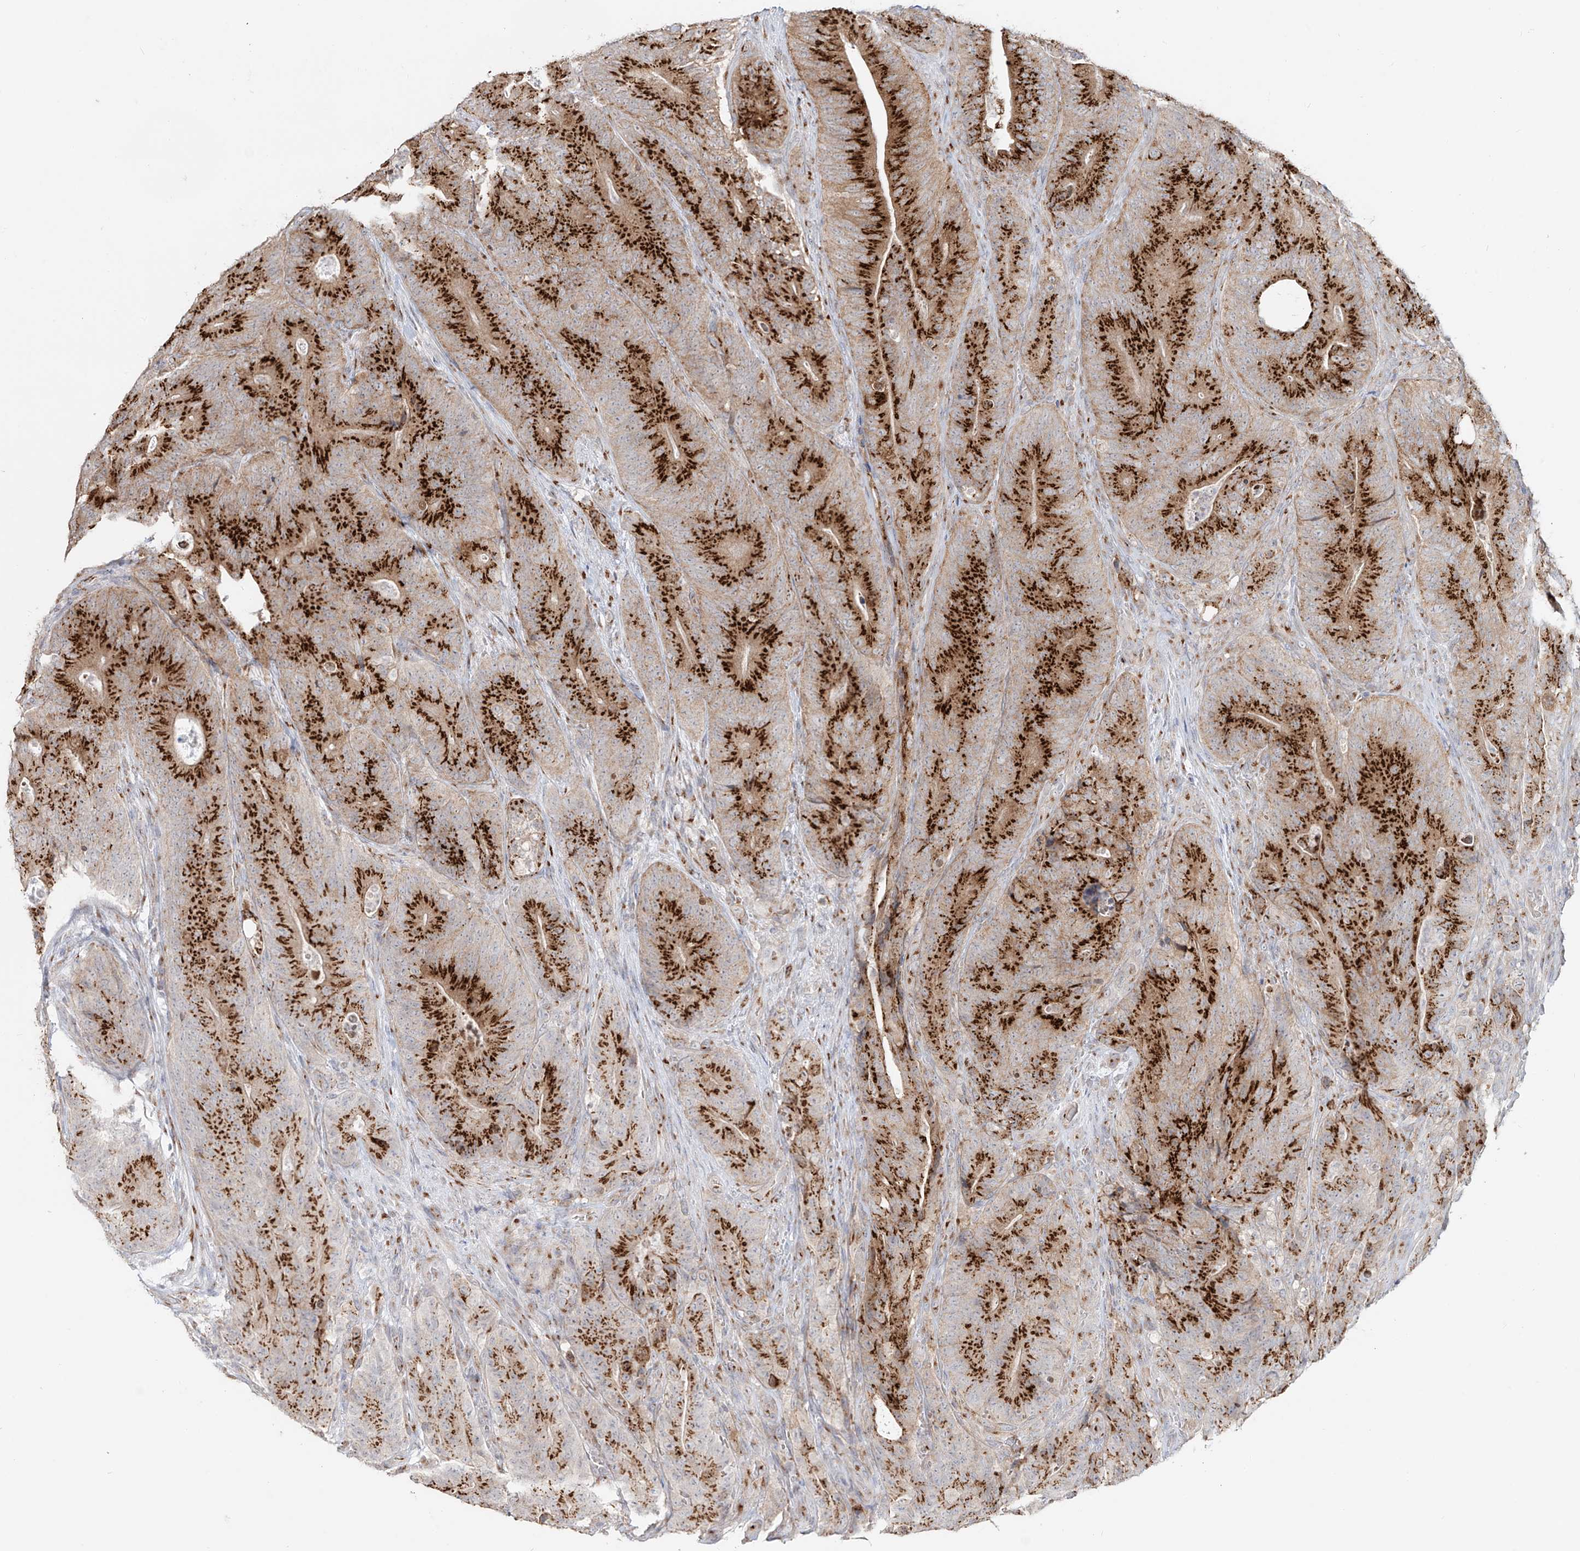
{"staining": {"intensity": "strong", "quantity": ">75%", "location": "cytoplasmic/membranous"}, "tissue": "colorectal cancer", "cell_type": "Tumor cells", "image_type": "cancer", "snomed": [{"axis": "morphology", "description": "Normal tissue, NOS"}, {"axis": "topography", "description": "Colon"}], "caption": "An IHC histopathology image of tumor tissue is shown. Protein staining in brown shows strong cytoplasmic/membranous positivity in colorectal cancer within tumor cells. Using DAB (brown) and hematoxylin (blue) stains, captured at high magnification using brightfield microscopy.", "gene": "BSDC1", "patient": {"sex": "female", "age": 82}}